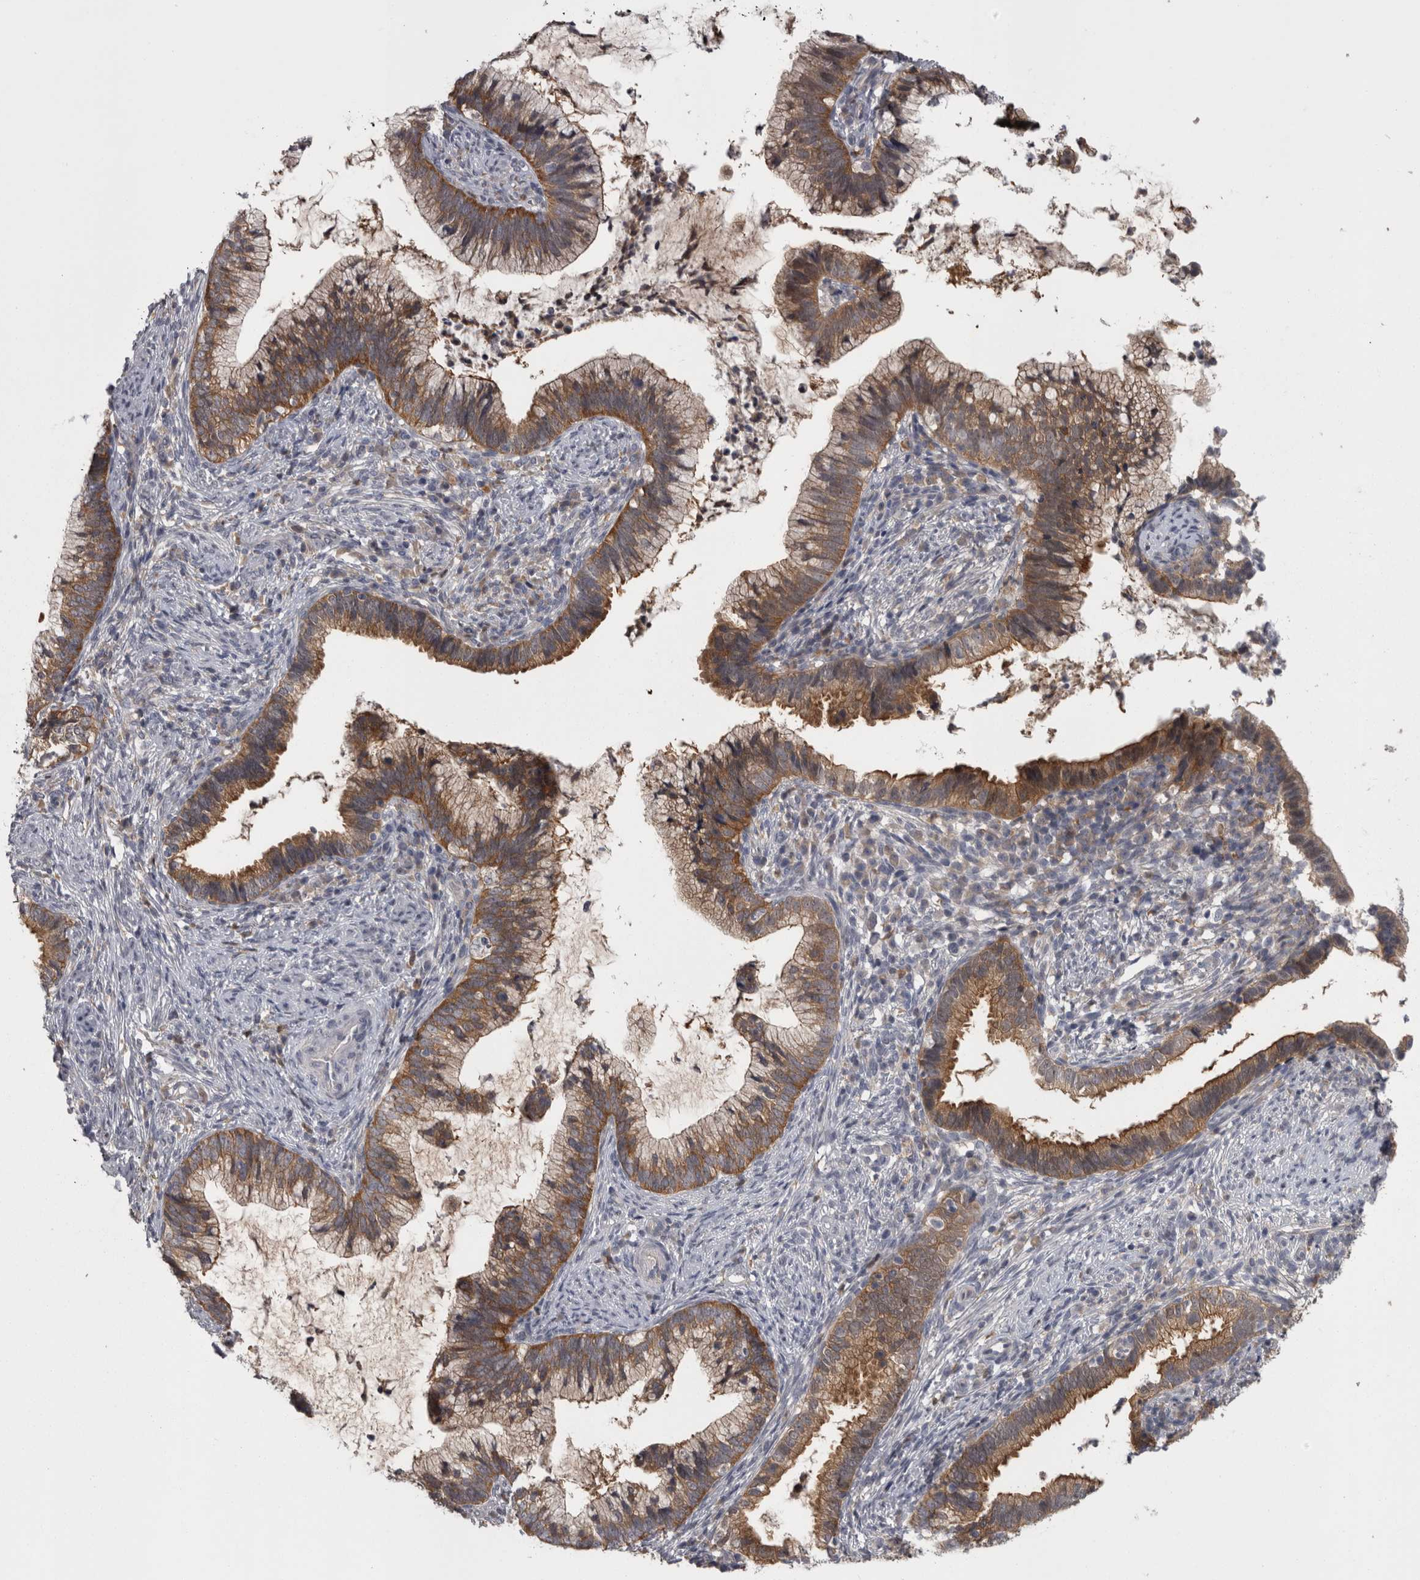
{"staining": {"intensity": "moderate", "quantity": ">75%", "location": "cytoplasmic/membranous"}, "tissue": "cervical cancer", "cell_type": "Tumor cells", "image_type": "cancer", "snomed": [{"axis": "morphology", "description": "Adenocarcinoma, NOS"}, {"axis": "topography", "description": "Cervix"}], "caption": "This micrograph exhibits cervical cancer stained with immunohistochemistry (IHC) to label a protein in brown. The cytoplasmic/membranous of tumor cells show moderate positivity for the protein. Nuclei are counter-stained blue.", "gene": "PRKCI", "patient": {"sex": "female", "age": 36}}